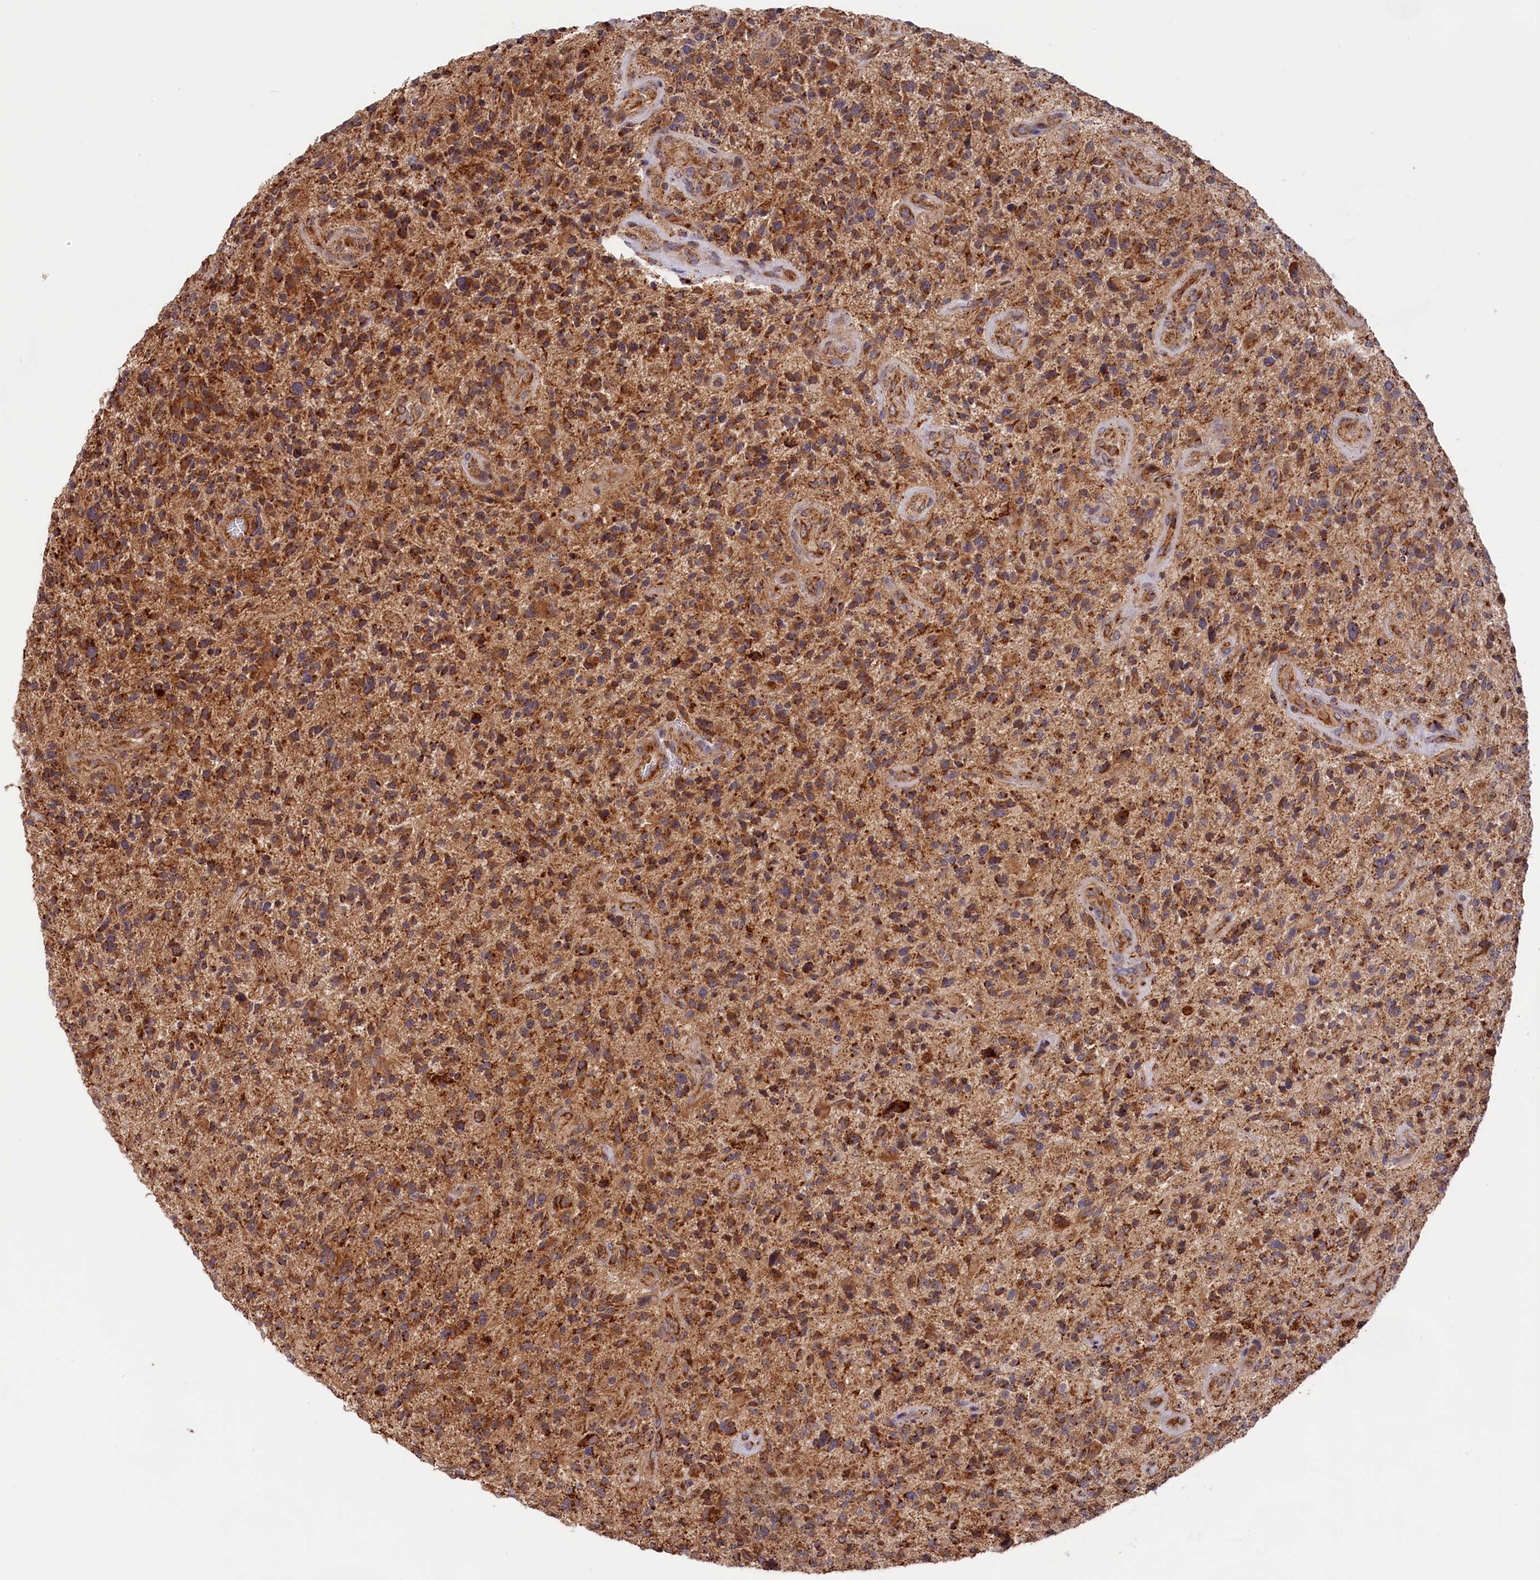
{"staining": {"intensity": "moderate", "quantity": ">75%", "location": "cytoplasmic/membranous"}, "tissue": "glioma", "cell_type": "Tumor cells", "image_type": "cancer", "snomed": [{"axis": "morphology", "description": "Glioma, malignant, High grade"}, {"axis": "topography", "description": "Brain"}], "caption": "Malignant glioma (high-grade) stained with immunohistochemistry displays moderate cytoplasmic/membranous staining in about >75% of tumor cells. (Brightfield microscopy of DAB IHC at high magnification).", "gene": "MACROD1", "patient": {"sex": "male", "age": 47}}